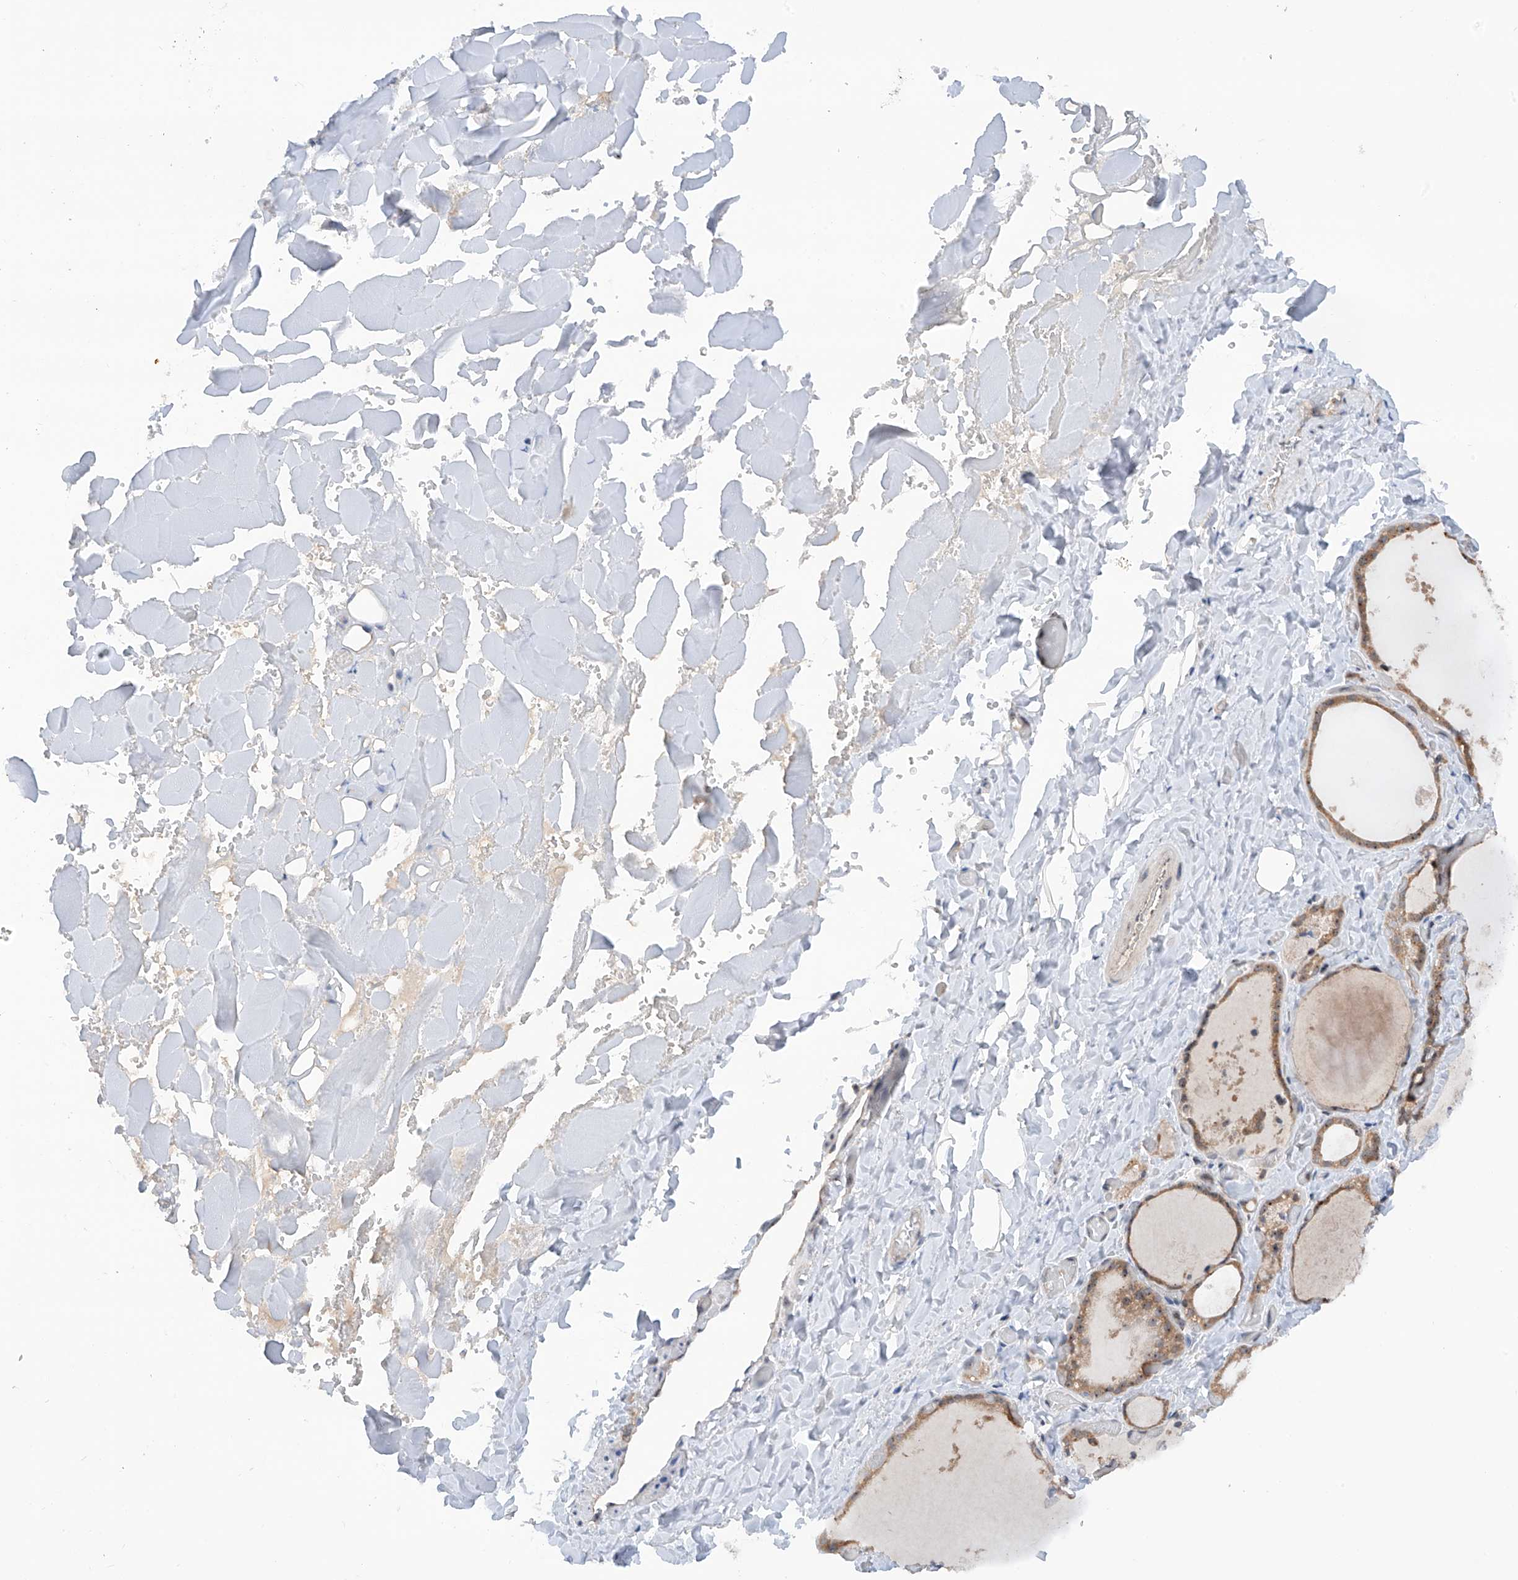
{"staining": {"intensity": "moderate", "quantity": ">75%", "location": "cytoplasmic/membranous"}, "tissue": "thyroid gland", "cell_type": "Glandular cells", "image_type": "normal", "snomed": [{"axis": "morphology", "description": "Normal tissue, NOS"}, {"axis": "topography", "description": "Thyroid gland"}], "caption": "Protein staining reveals moderate cytoplasmic/membranous expression in about >75% of glandular cells in normal thyroid gland.", "gene": "C1orf131", "patient": {"sex": "female", "age": 44}}